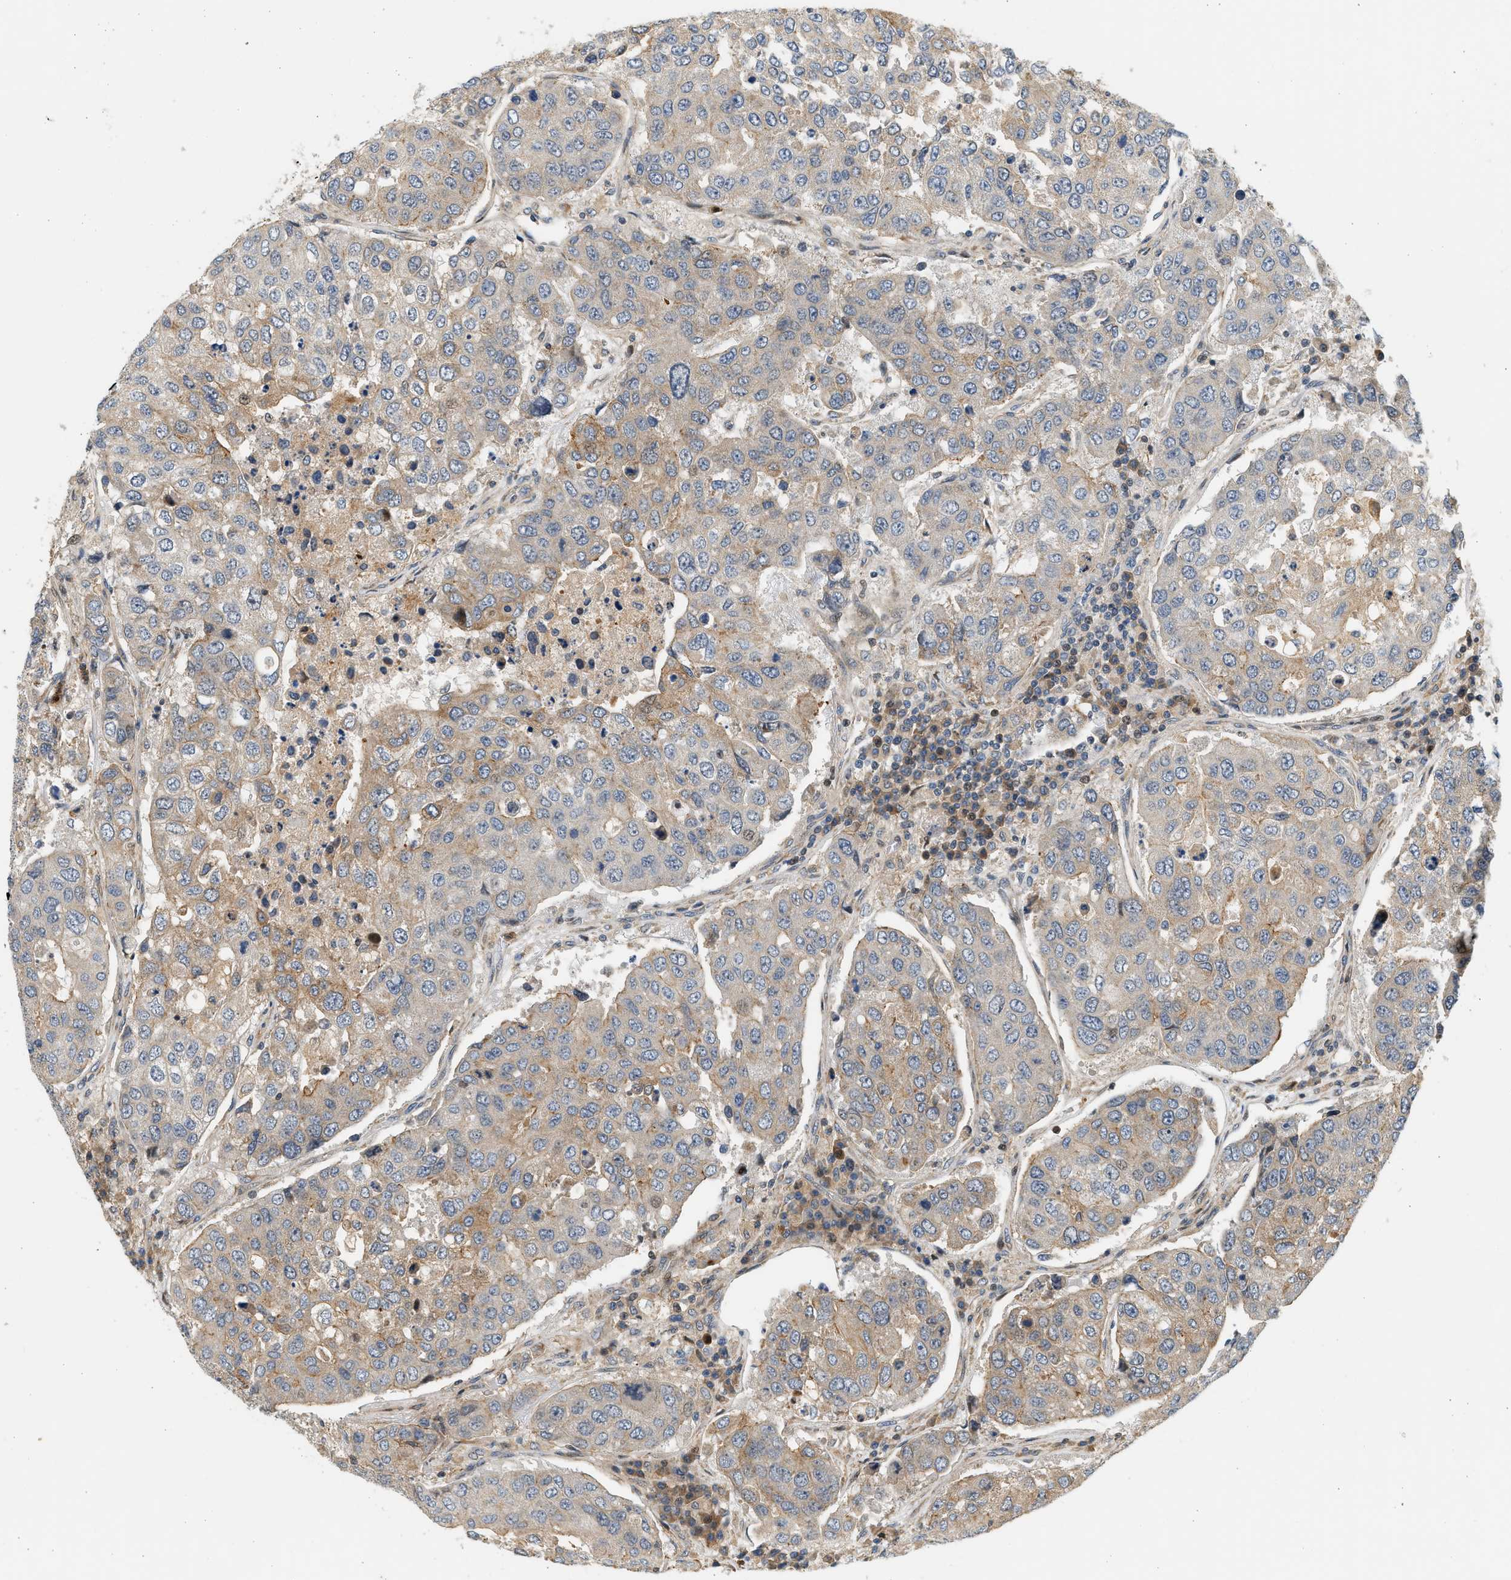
{"staining": {"intensity": "weak", "quantity": "25%-75%", "location": "cytoplasmic/membranous"}, "tissue": "urothelial cancer", "cell_type": "Tumor cells", "image_type": "cancer", "snomed": [{"axis": "morphology", "description": "Urothelial carcinoma, High grade"}, {"axis": "topography", "description": "Lymph node"}, {"axis": "topography", "description": "Urinary bladder"}], "caption": "Weak cytoplasmic/membranous staining is seen in approximately 25%-75% of tumor cells in urothelial cancer.", "gene": "NRSN2", "patient": {"sex": "male", "age": 51}}